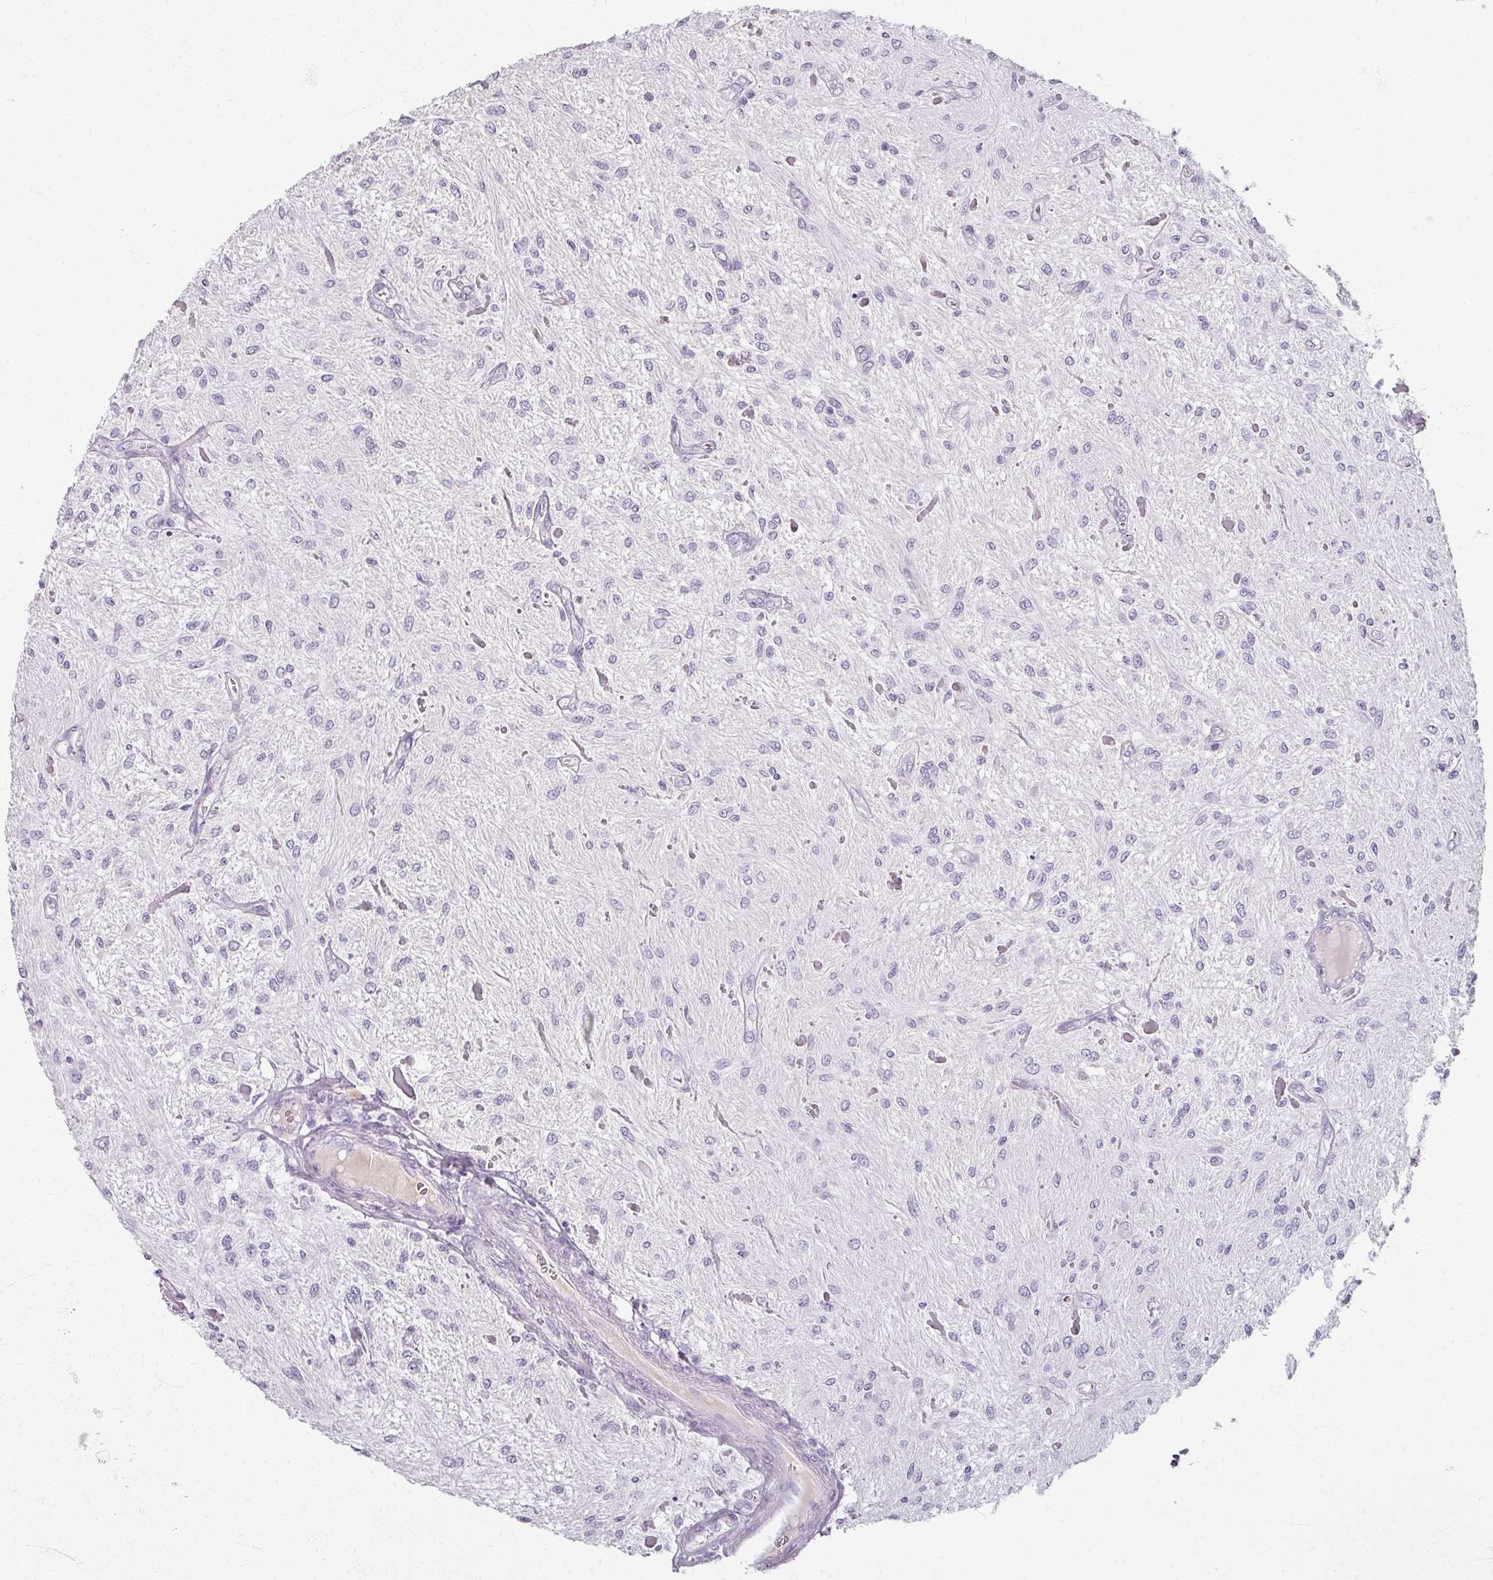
{"staining": {"intensity": "negative", "quantity": "none", "location": "none"}, "tissue": "glioma", "cell_type": "Tumor cells", "image_type": "cancer", "snomed": [{"axis": "morphology", "description": "Glioma, malignant, Low grade"}, {"axis": "topography", "description": "Cerebellum"}], "caption": "The IHC micrograph has no significant expression in tumor cells of glioma tissue.", "gene": "REG3G", "patient": {"sex": "female", "age": 14}}